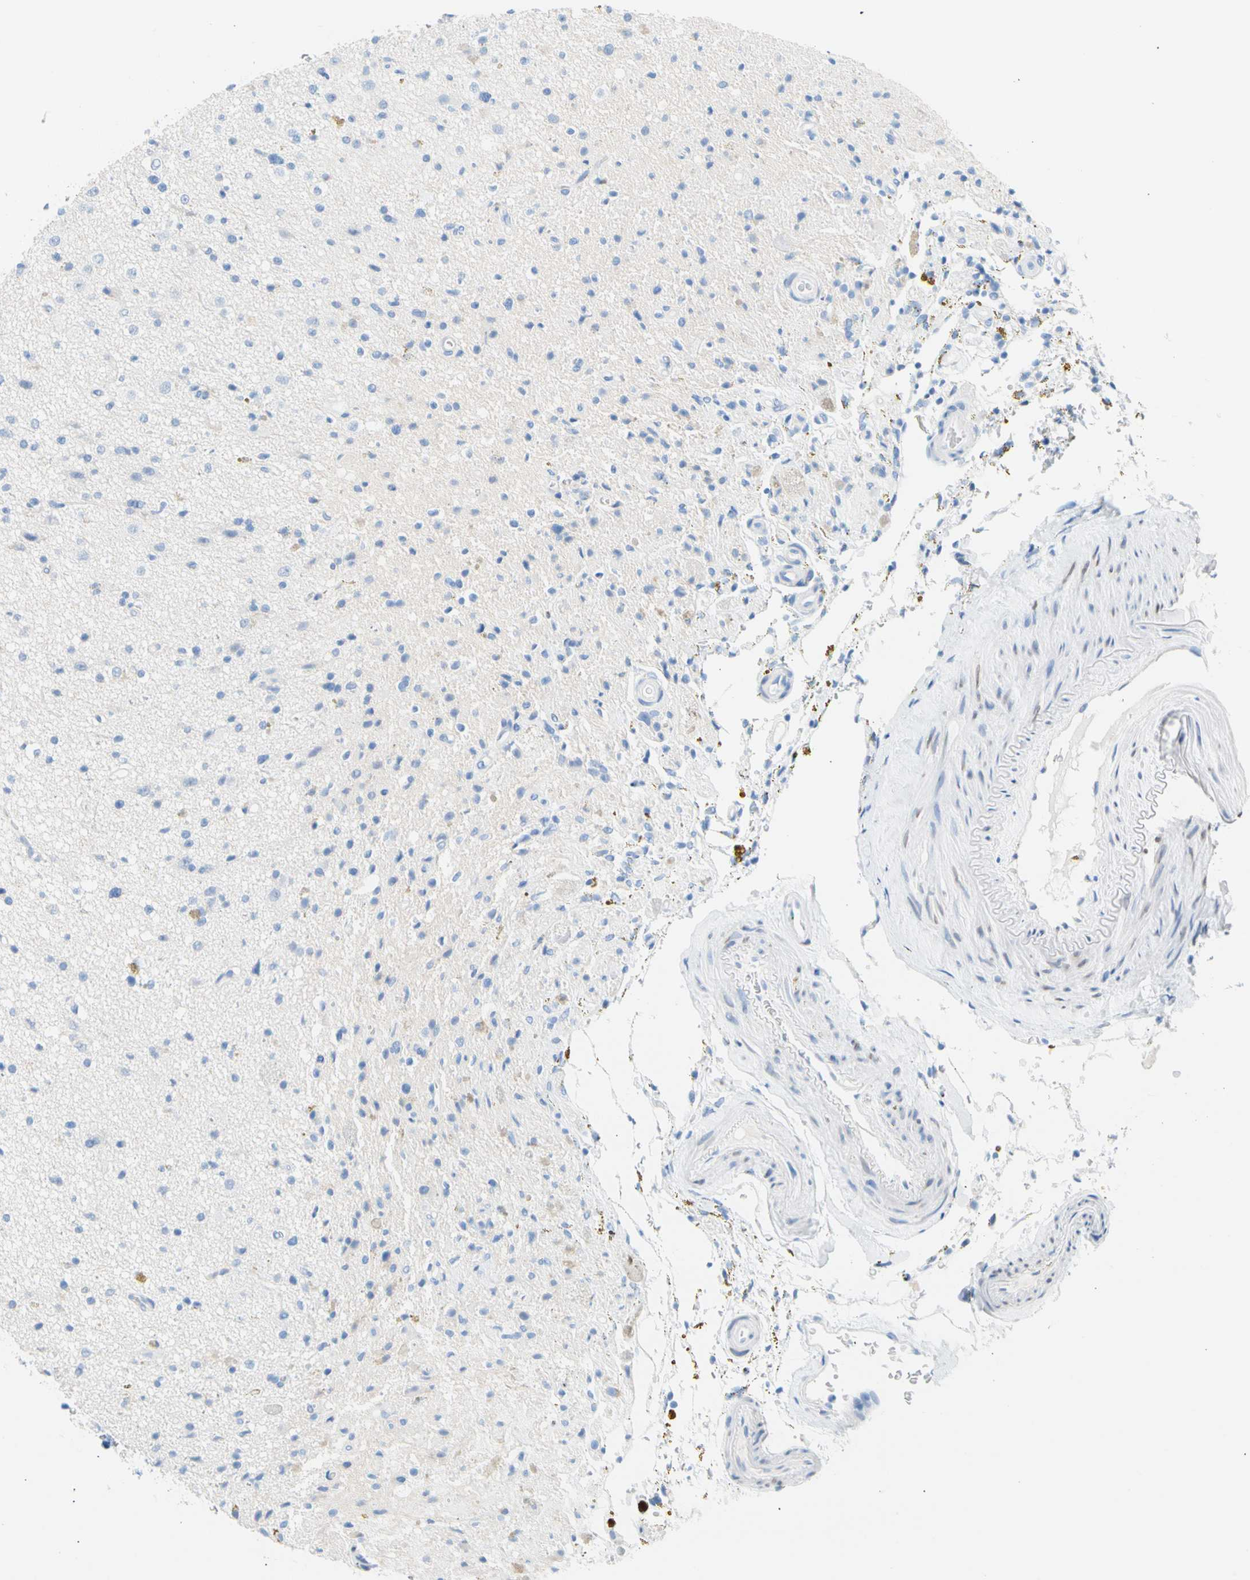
{"staining": {"intensity": "negative", "quantity": "none", "location": "none"}, "tissue": "glioma", "cell_type": "Tumor cells", "image_type": "cancer", "snomed": [{"axis": "morphology", "description": "Glioma, malignant, High grade"}, {"axis": "topography", "description": "Brain"}], "caption": "Immunohistochemical staining of human glioma exhibits no significant expression in tumor cells.", "gene": "CEL", "patient": {"sex": "male", "age": 33}}